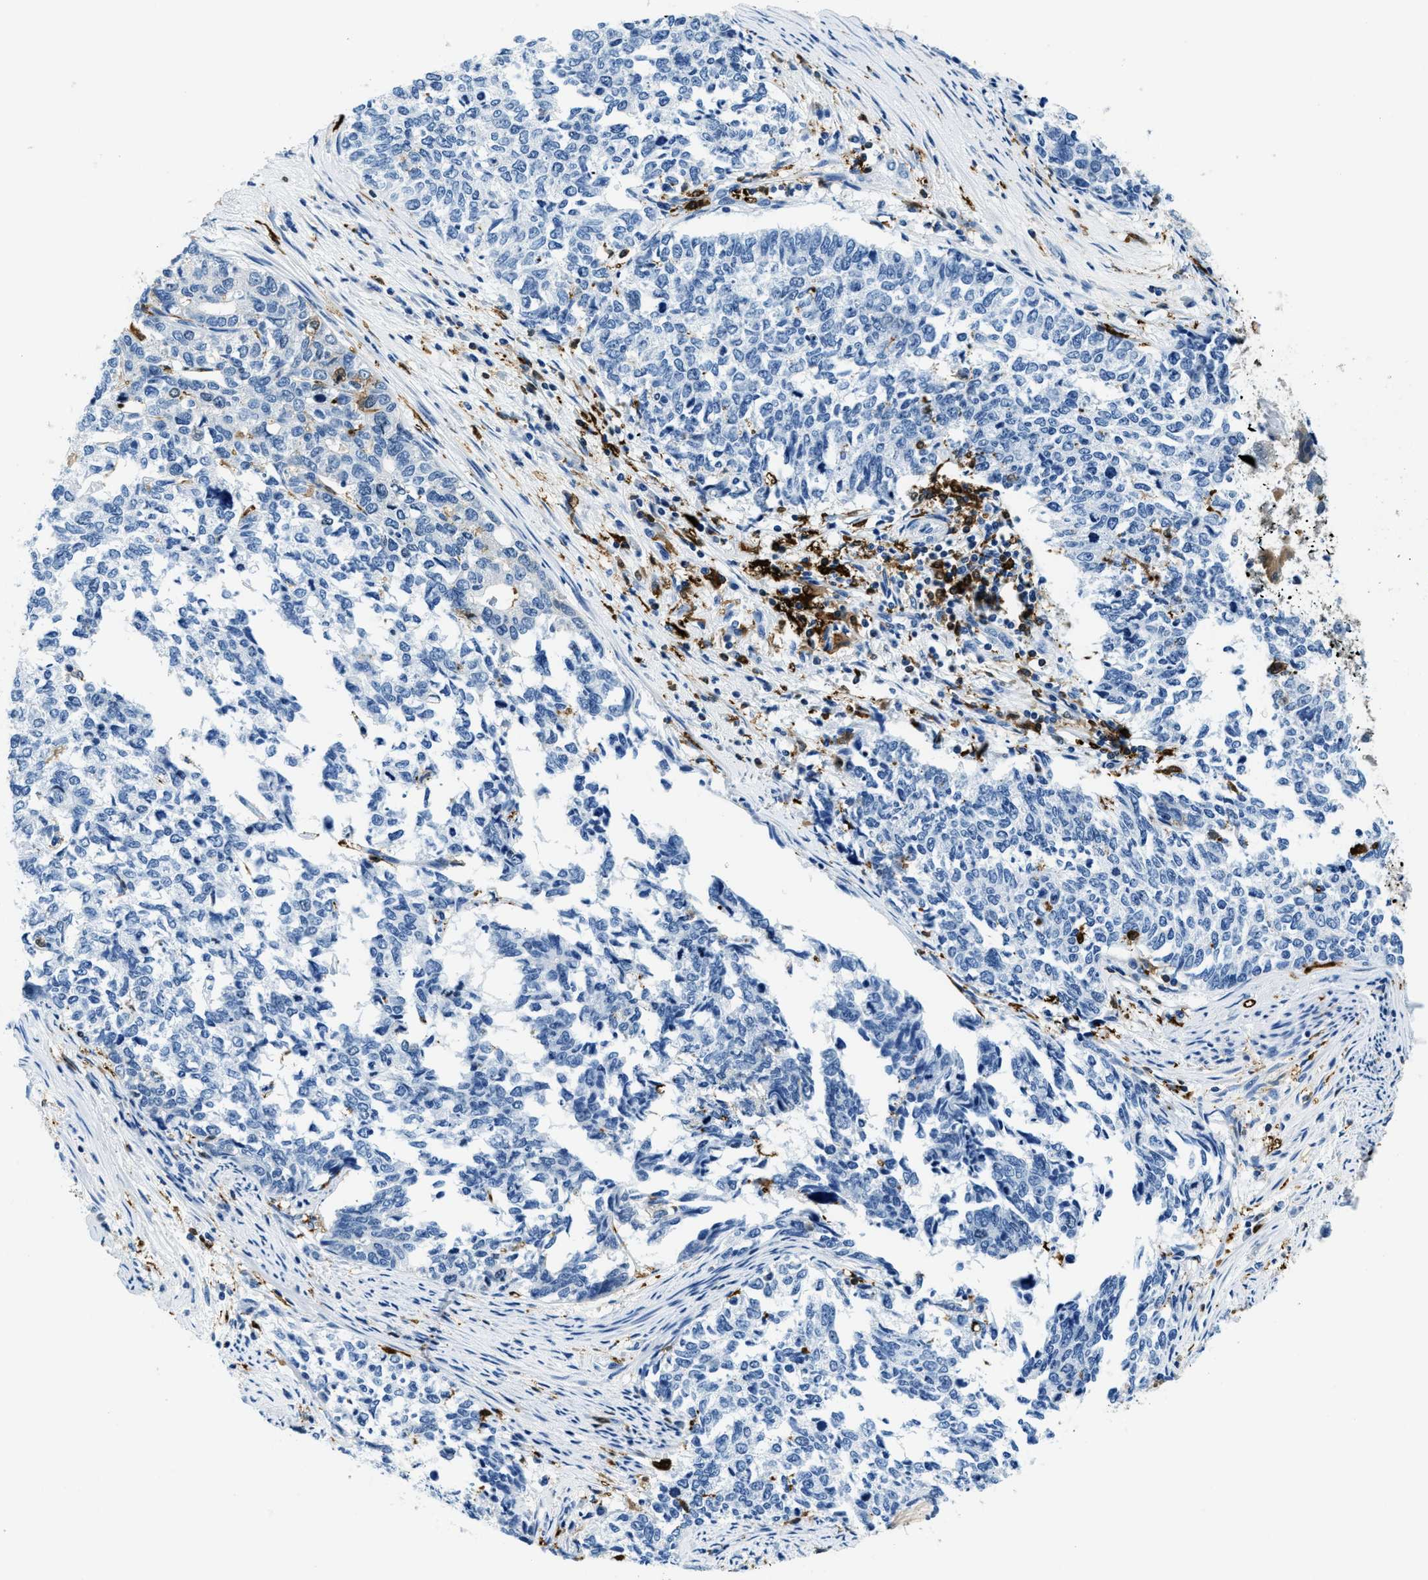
{"staining": {"intensity": "negative", "quantity": "none", "location": "none"}, "tissue": "cervical cancer", "cell_type": "Tumor cells", "image_type": "cancer", "snomed": [{"axis": "morphology", "description": "Squamous cell carcinoma, NOS"}, {"axis": "topography", "description": "Cervix"}], "caption": "IHC of human squamous cell carcinoma (cervical) reveals no expression in tumor cells.", "gene": "CAPG", "patient": {"sex": "female", "age": 63}}